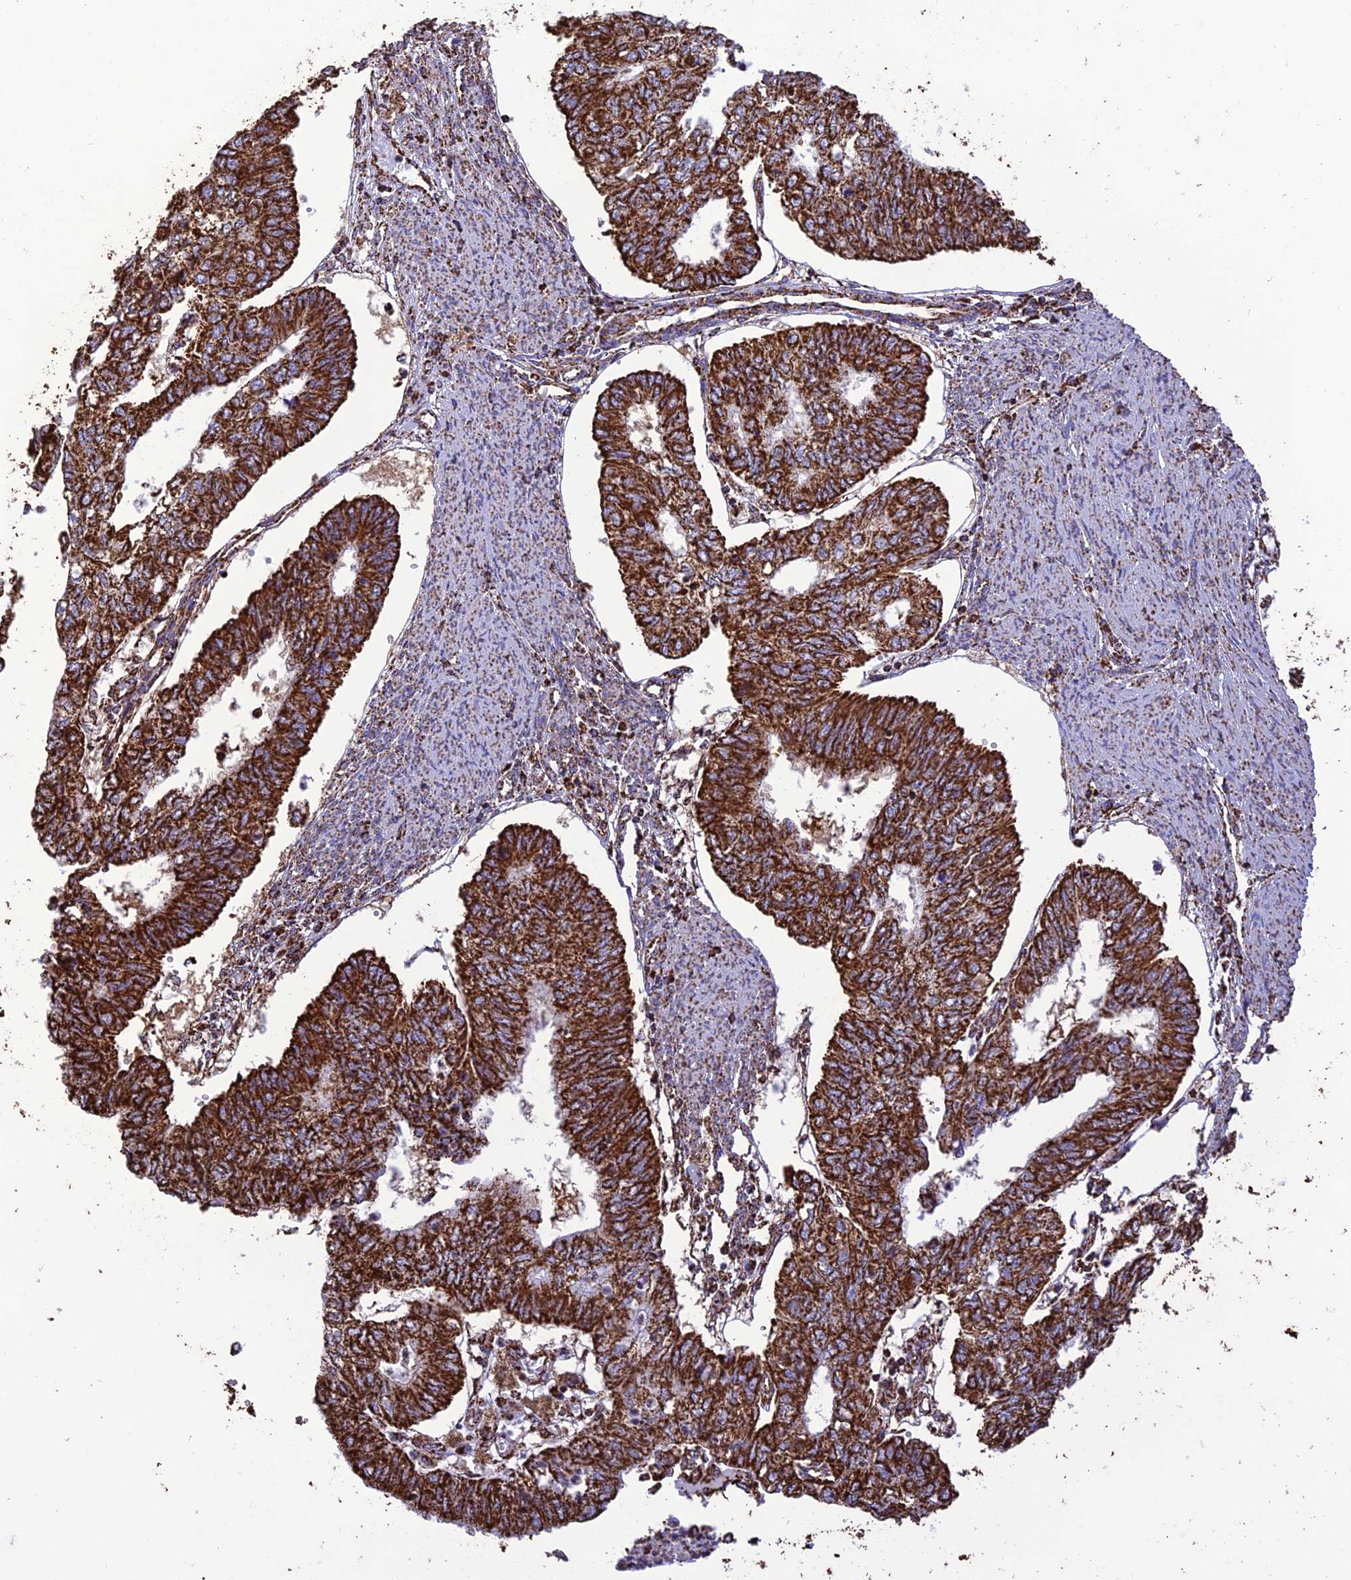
{"staining": {"intensity": "strong", "quantity": ">75%", "location": "cytoplasmic/membranous"}, "tissue": "endometrial cancer", "cell_type": "Tumor cells", "image_type": "cancer", "snomed": [{"axis": "morphology", "description": "Adenocarcinoma, NOS"}, {"axis": "topography", "description": "Endometrium"}], "caption": "IHC of human endometrial cancer exhibits high levels of strong cytoplasmic/membranous positivity in approximately >75% of tumor cells.", "gene": "NDUFAF1", "patient": {"sex": "female", "age": 68}}